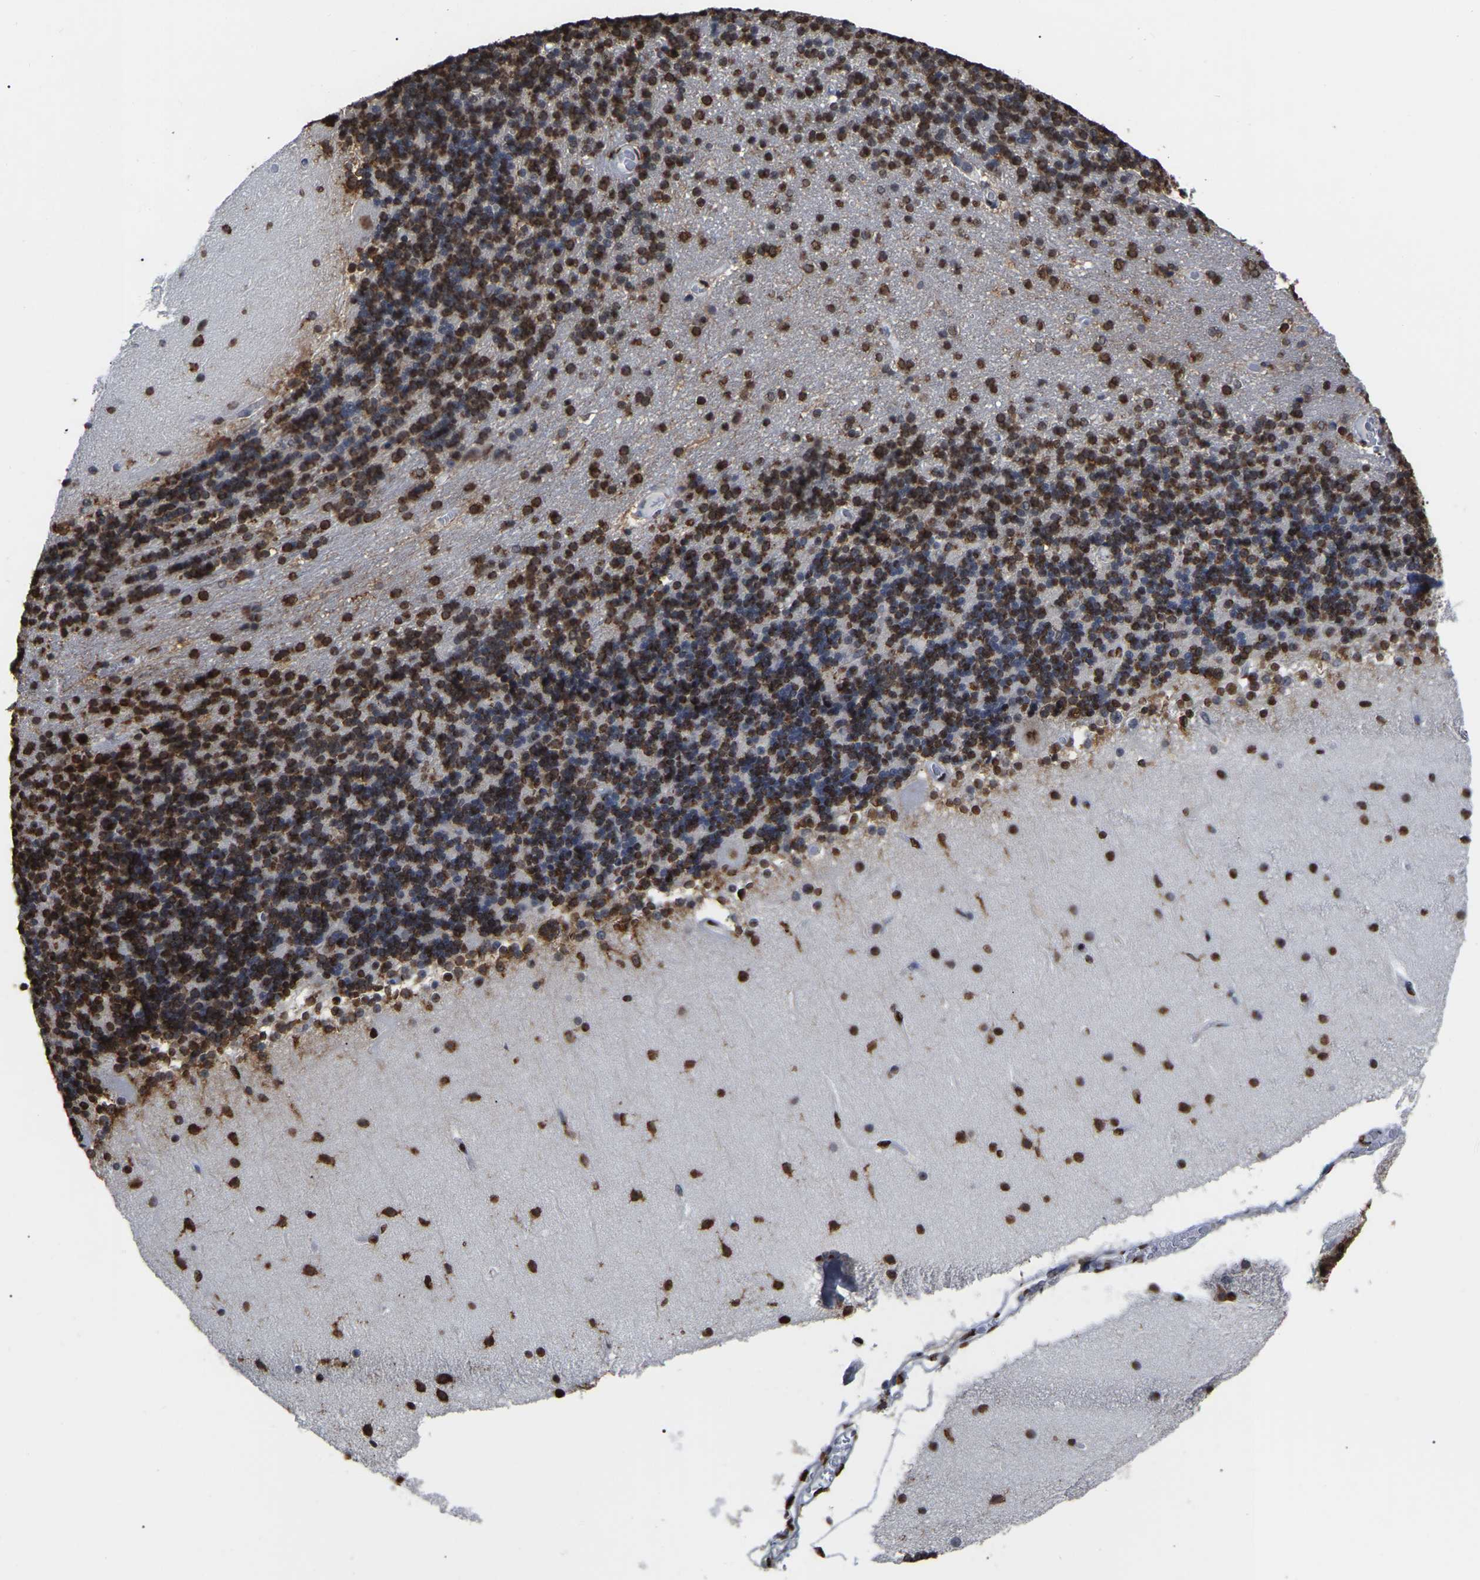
{"staining": {"intensity": "strong", "quantity": ">75%", "location": "cytoplasmic/membranous,nuclear"}, "tissue": "cerebellum", "cell_type": "Cells in granular layer", "image_type": "normal", "snomed": [{"axis": "morphology", "description": "Normal tissue, NOS"}, {"axis": "topography", "description": "Cerebellum"}], "caption": "DAB immunohistochemical staining of normal cerebellum displays strong cytoplasmic/membranous,nuclear protein positivity in about >75% of cells in granular layer.", "gene": "RBL2", "patient": {"sex": "female", "age": 54}}